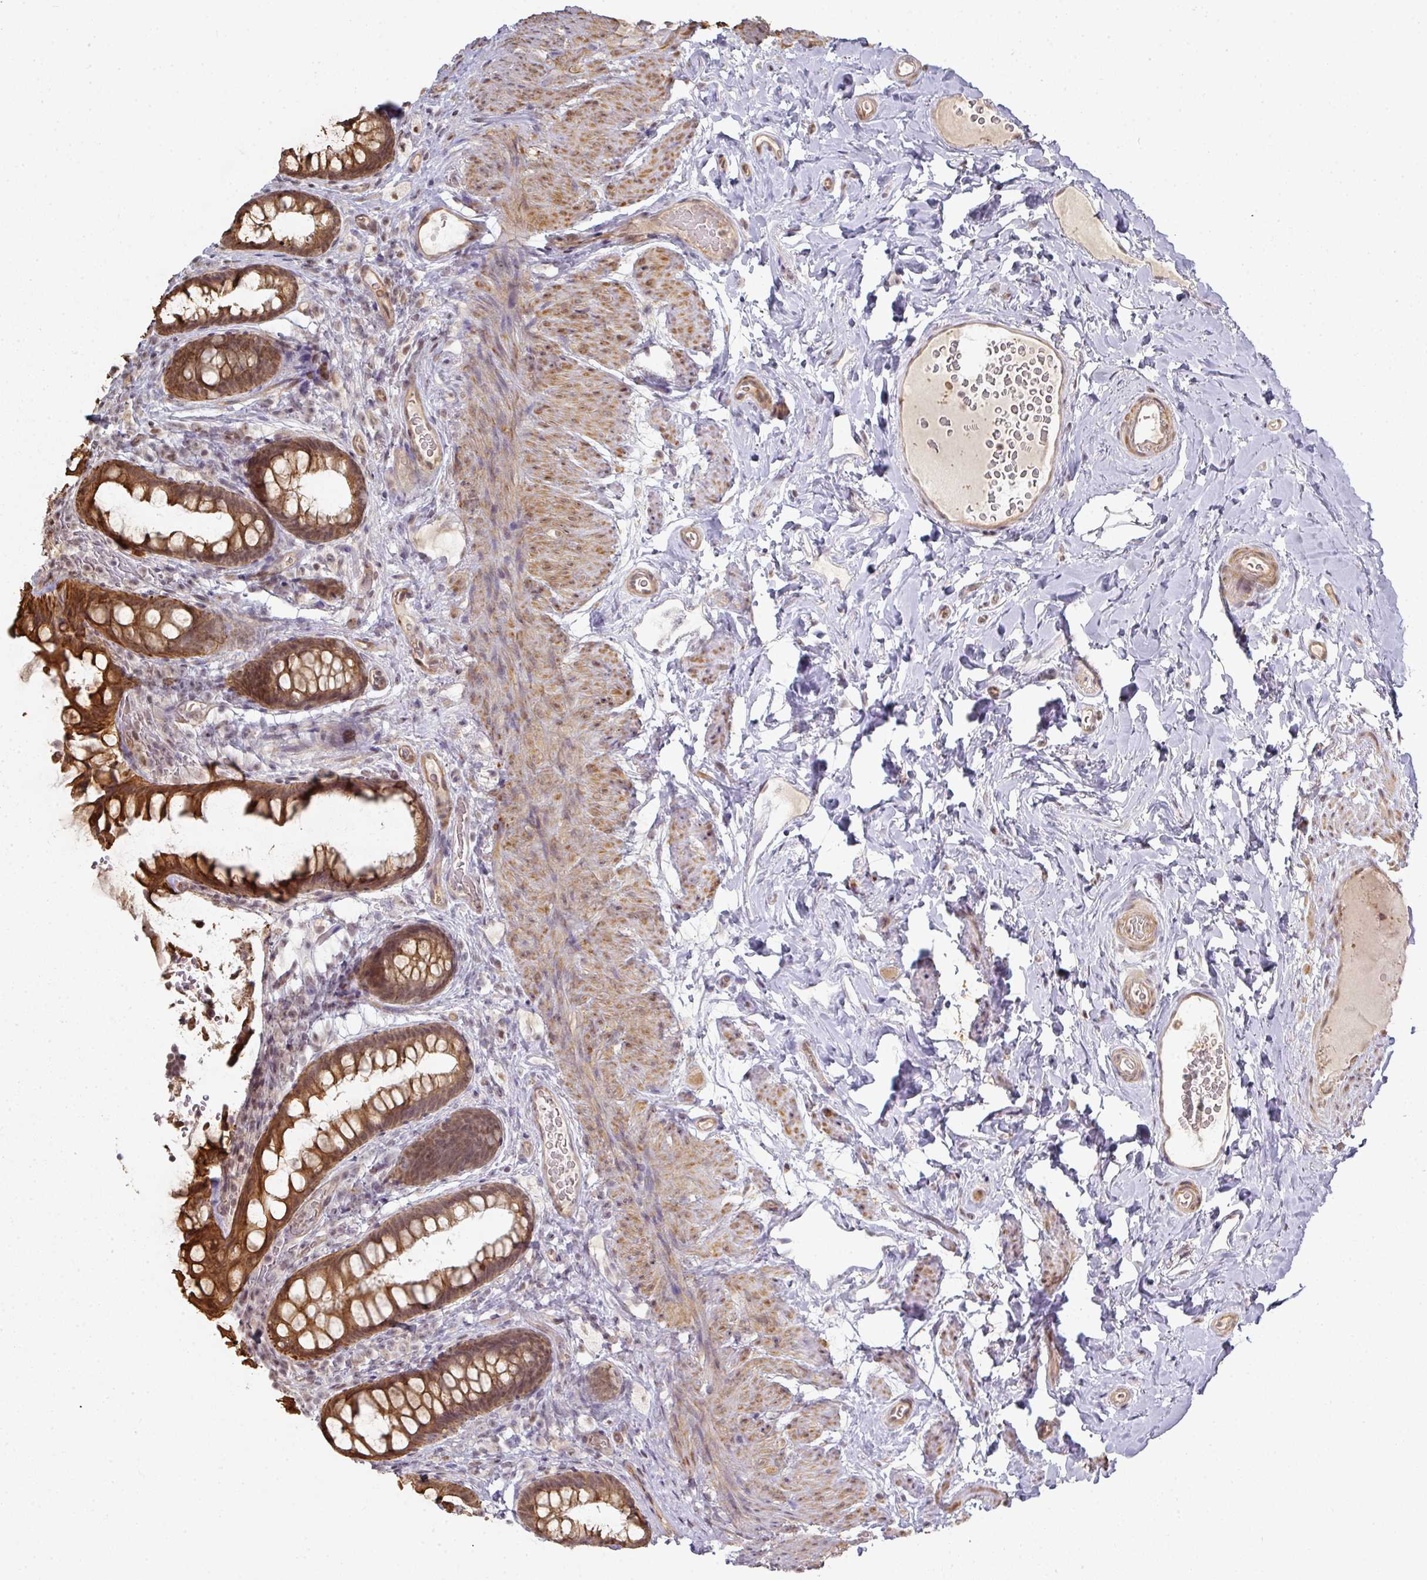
{"staining": {"intensity": "strong", "quantity": ">75%", "location": "cytoplasmic/membranous"}, "tissue": "rectum", "cell_type": "Glandular cells", "image_type": "normal", "snomed": [{"axis": "morphology", "description": "Normal tissue, NOS"}, {"axis": "topography", "description": "Rectum"}, {"axis": "topography", "description": "Peripheral nerve tissue"}], "caption": "About >75% of glandular cells in benign human rectum display strong cytoplasmic/membranous protein staining as visualized by brown immunohistochemical staining.", "gene": "GTF2H3", "patient": {"sex": "female", "age": 69}}